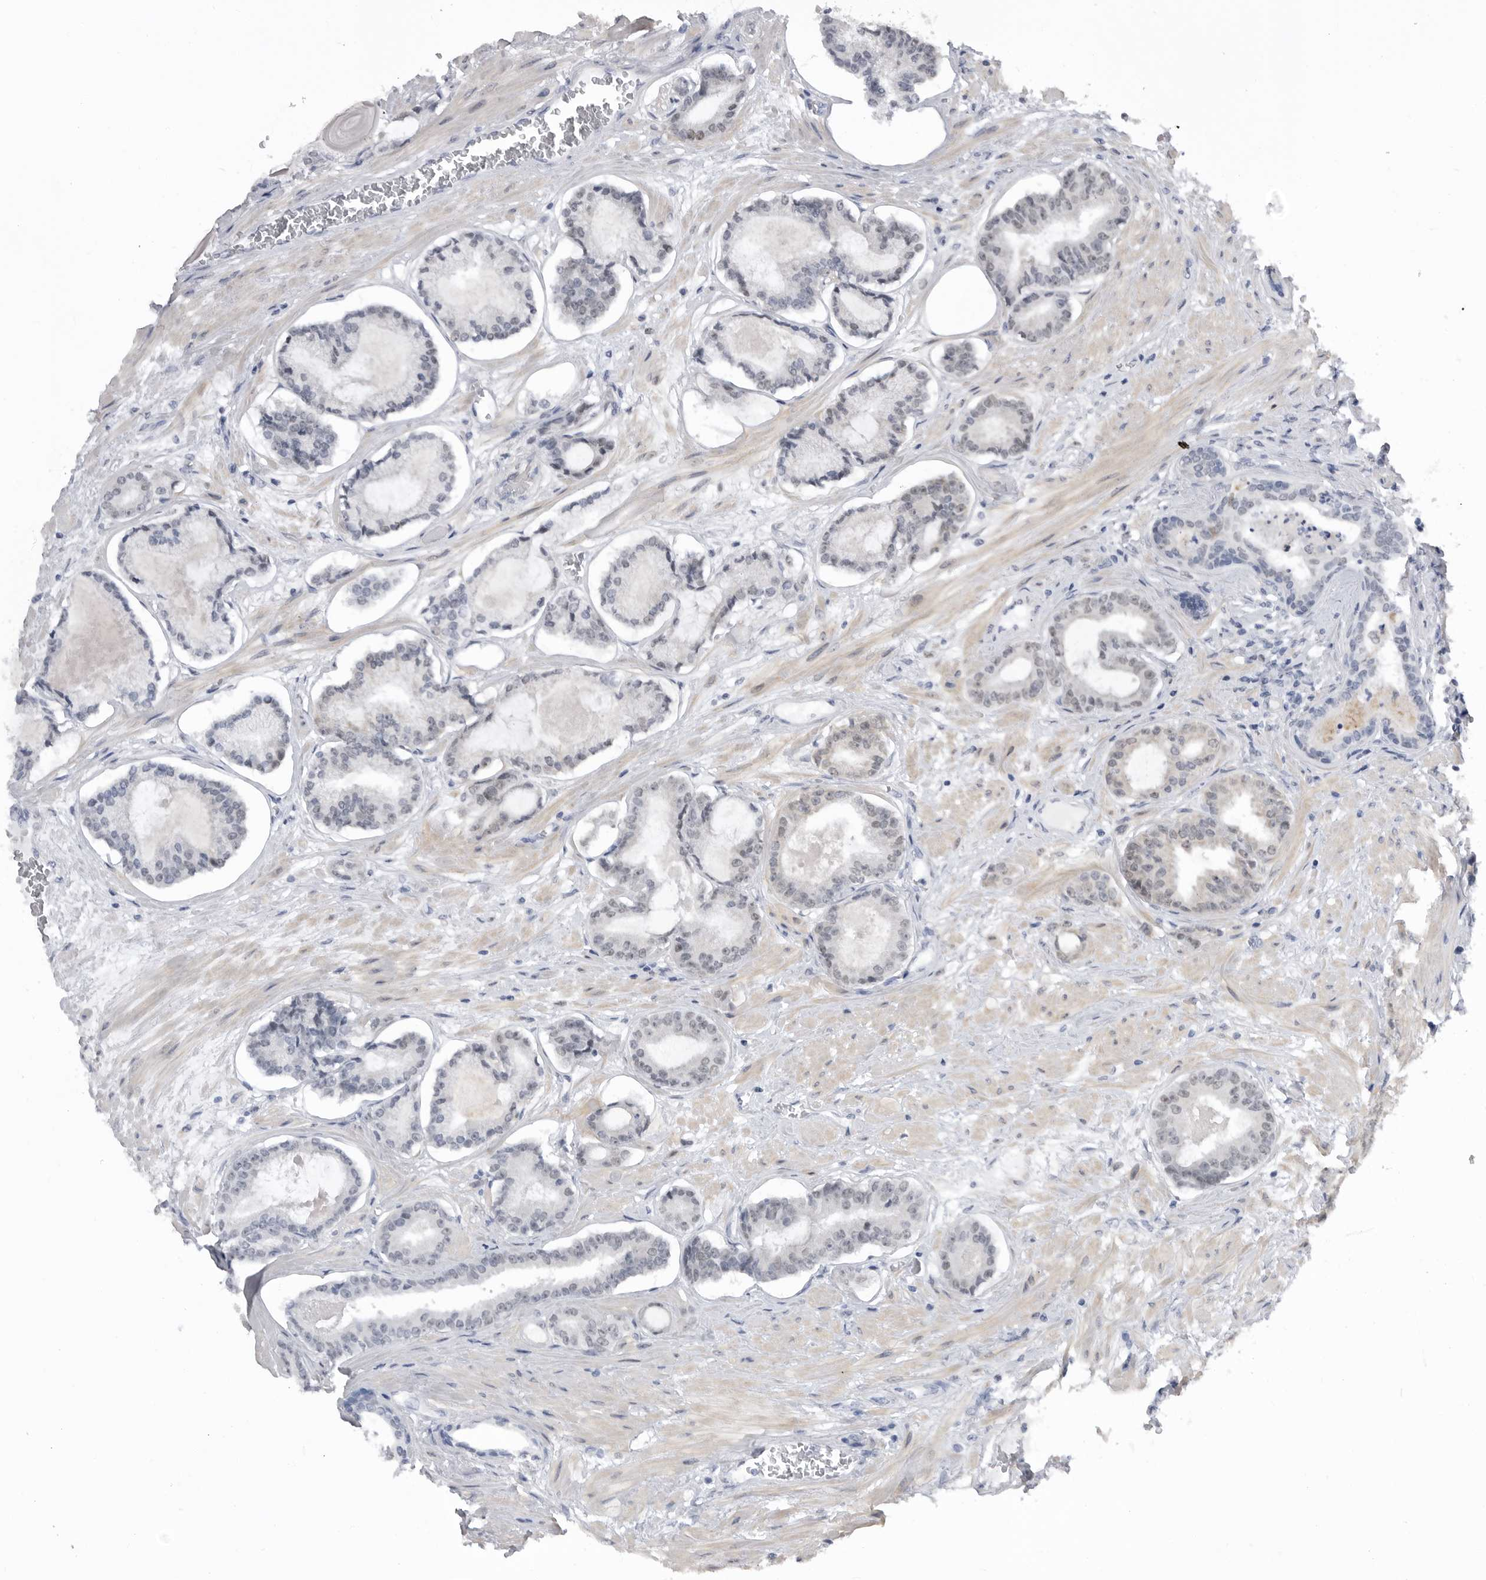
{"staining": {"intensity": "negative", "quantity": "none", "location": "none"}, "tissue": "prostate cancer", "cell_type": "Tumor cells", "image_type": "cancer", "snomed": [{"axis": "morphology", "description": "Adenocarcinoma, Low grade"}, {"axis": "topography", "description": "Prostate"}], "caption": "The micrograph exhibits no staining of tumor cells in prostate cancer (low-grade adenocarcinoma).", "gene": "SMARCC1", "patient": {"sex": "male", "age": 60}}